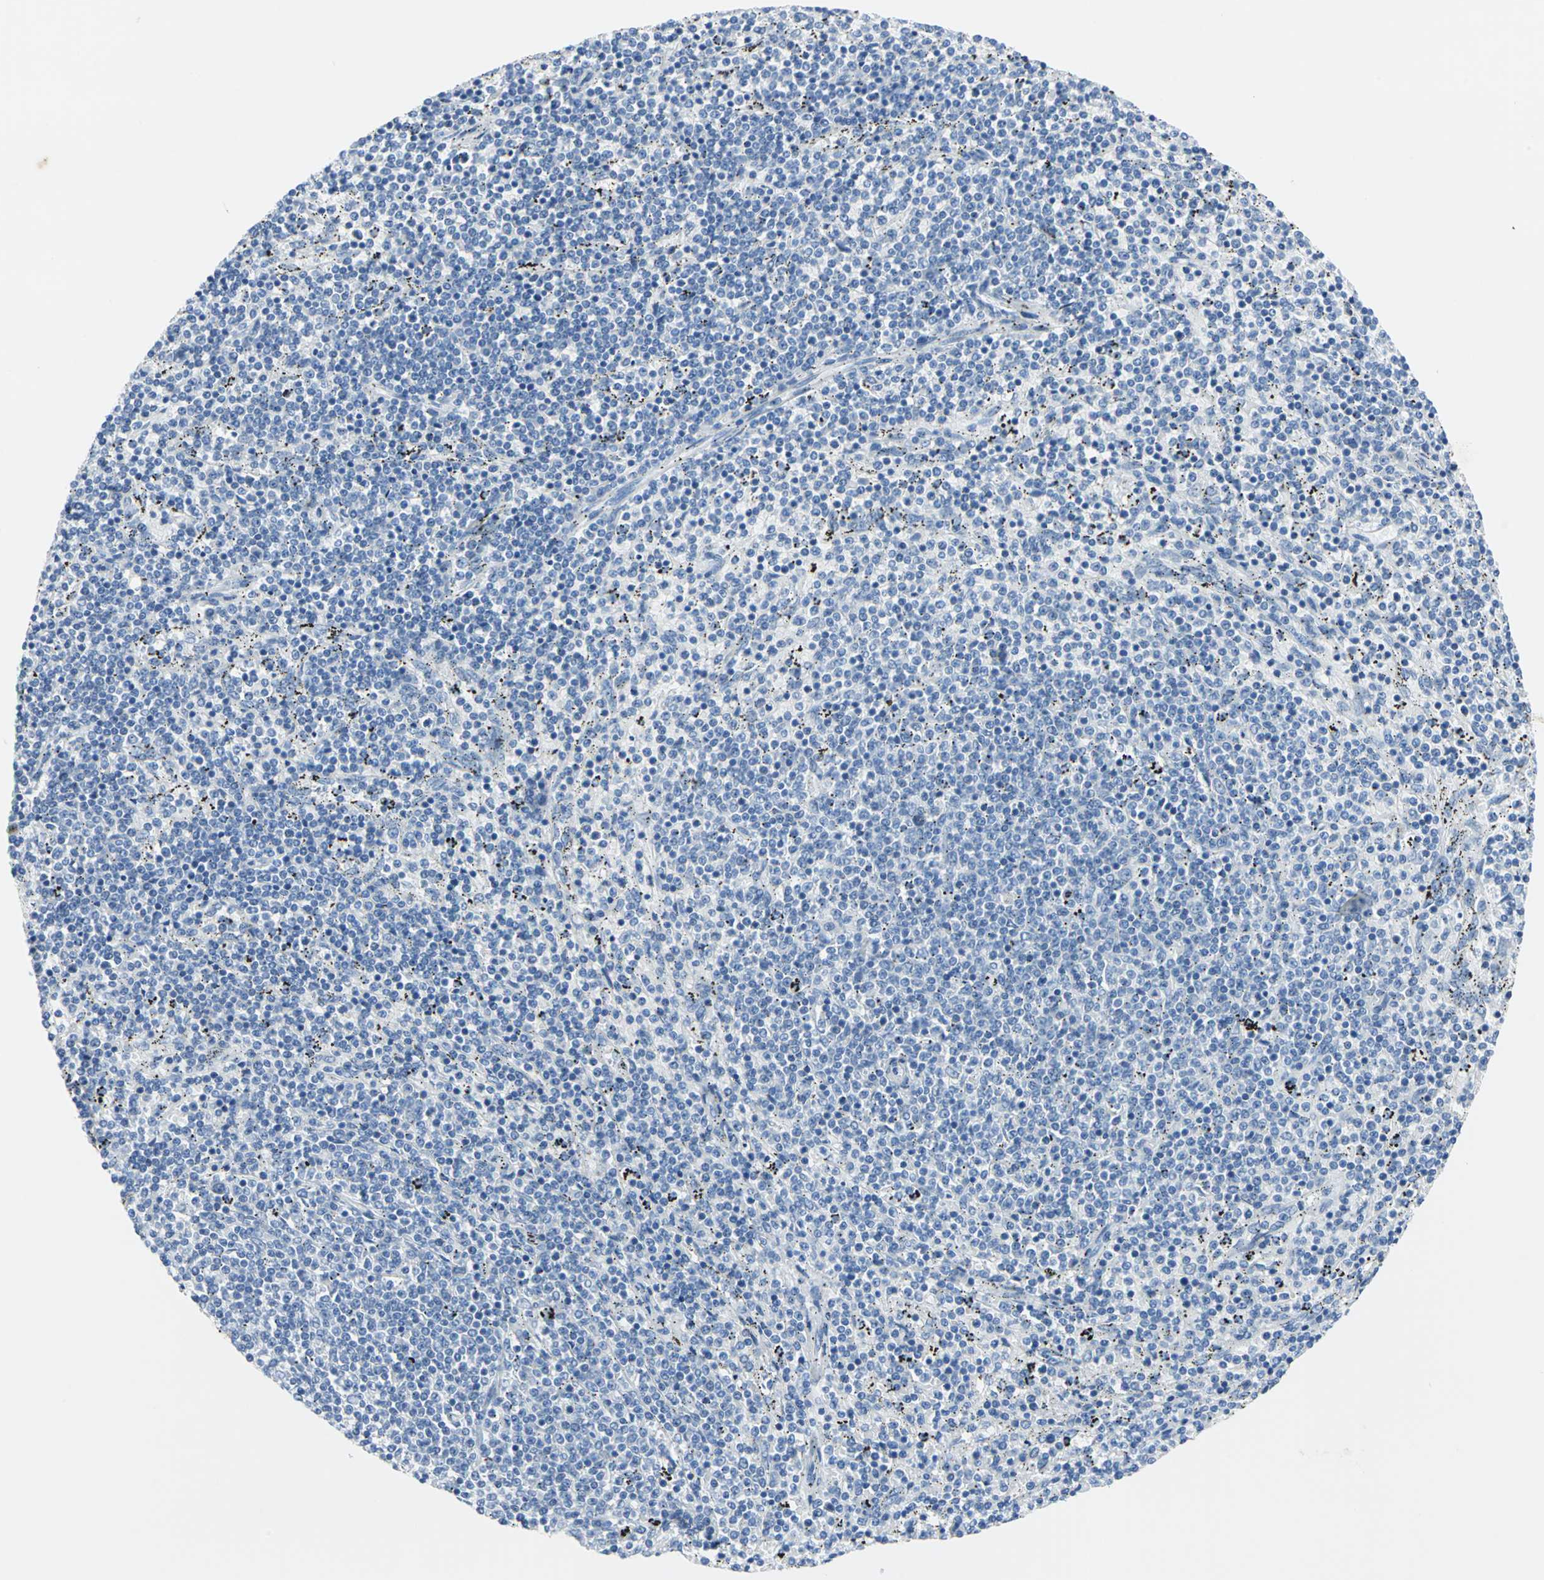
{"staining": {"intensity": "negative", "quantity": "none", "location": "none"}, "tissue": "lymphoma", "cell_type": "Tumor cells", "image_type": "cancer", "snomed": [{"axis": "morphology", "description": "Malignant lymphoma, non-Hodgkin's type, Low grade"}, {"axis": "topography", "description": "Spleen"}], "caption": "Image shows no protein expression in tumor cells of malignant lymphoma, non-Hodgkin's type (low-grade) tissue. The staining was performed using DAB to visualize the protein expression in brown, while the nuclei were stained in blue with hematoxylin (Magnification: 20x).", "gene": "SFN", "patient": {"sex": "female", "age": 50}}